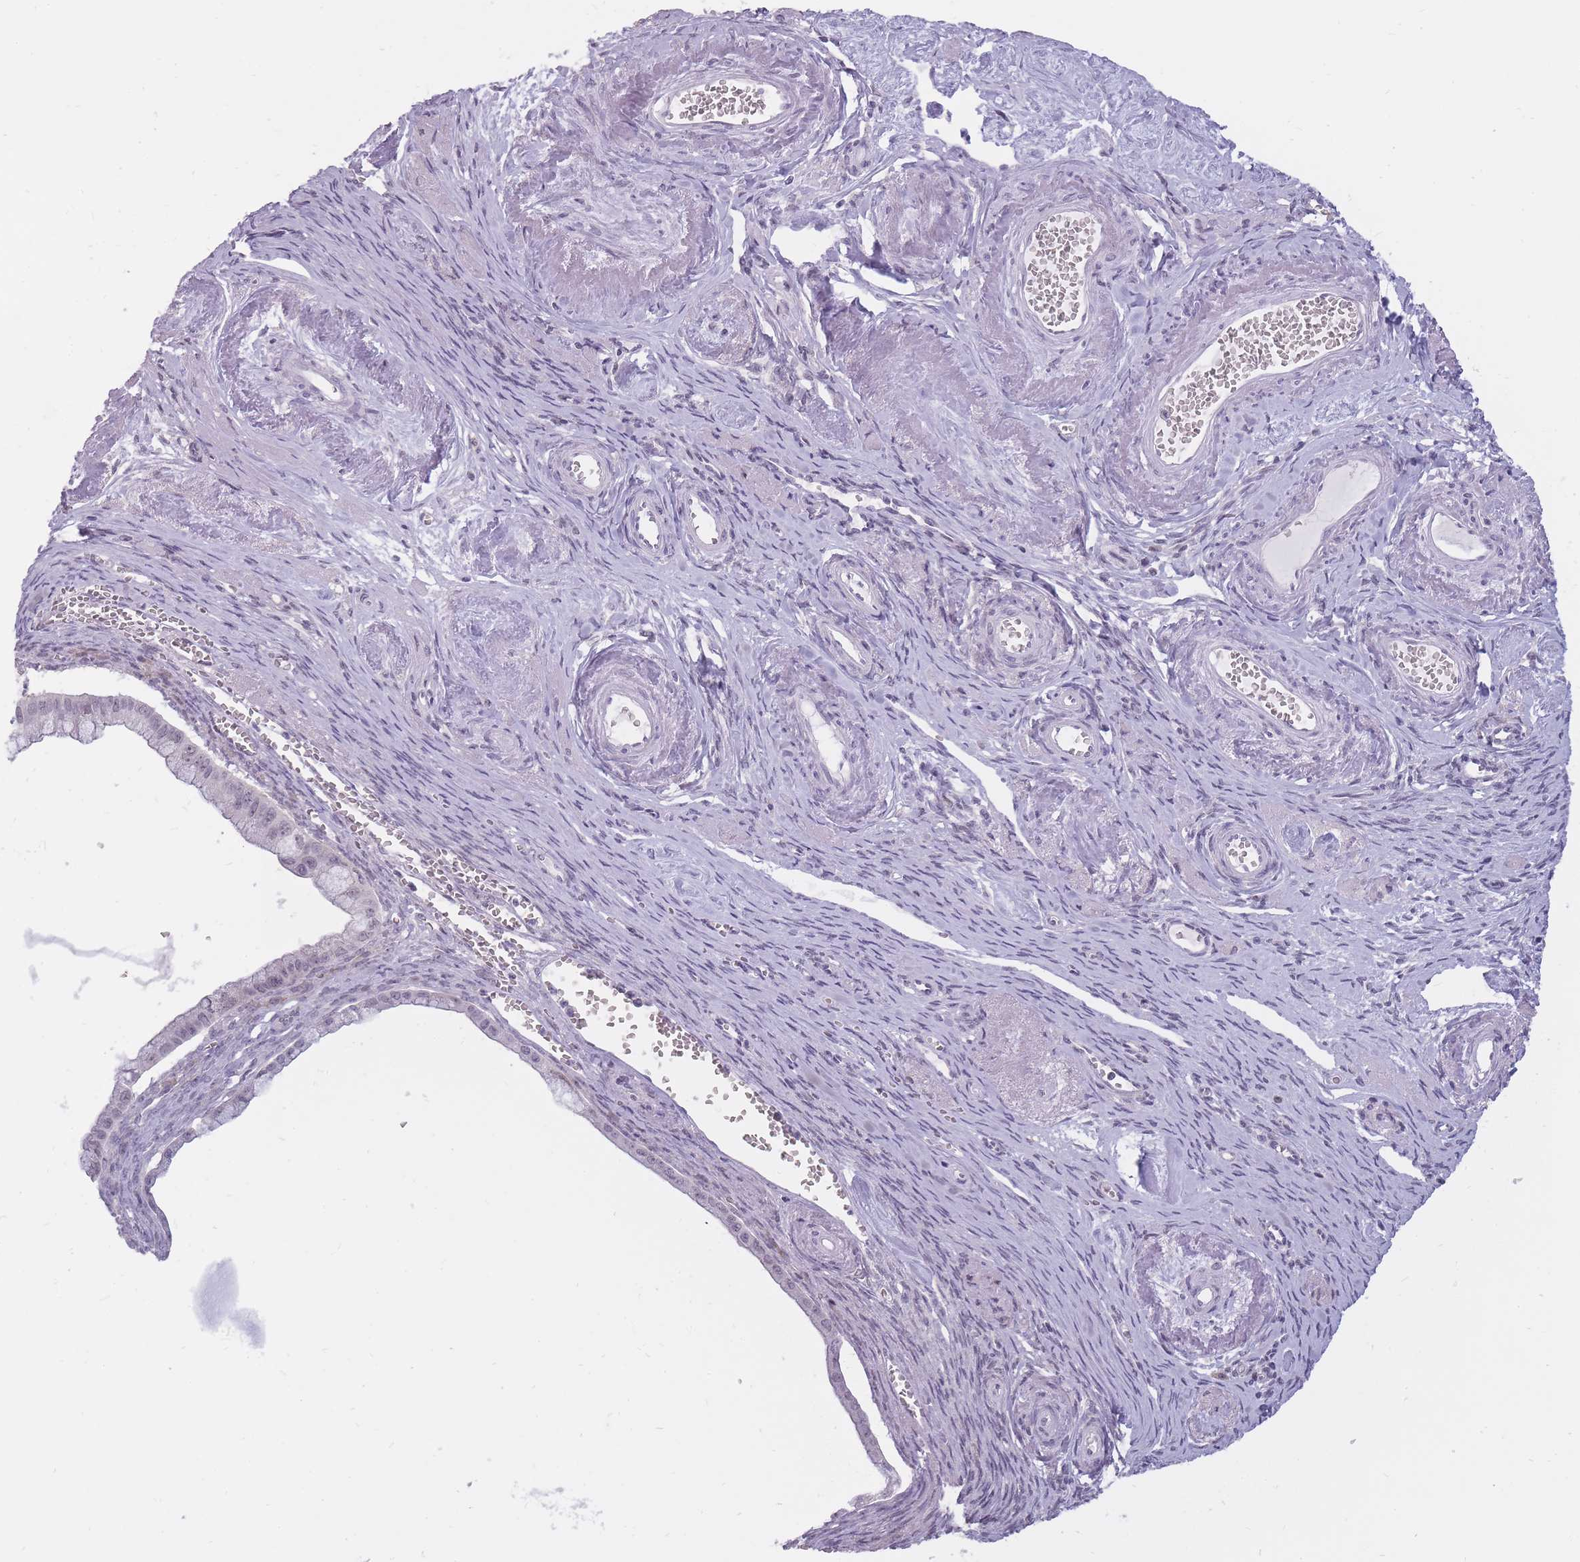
{"staining": {"intensity": "weak", "quantity": "<25%", "location": "nuclear"}, "tissue": "ovarian cancer", "cell_type": "Tumor cells", "image_type": "cancer", "snomed": [{"axis": "morphology", "description": "Cystadenocarcinoma, mucinous, NOS"}, {"axis": "topography", "description": "Ovary"}], "caption": "An immunohistochemistry histopathology image of ovarian mucinous cystadenocarcinoma is shown. There is no staining in tumor cells of ovarian mucinous cystadenocarcinoma.", "gene": "POMZP3", "patient": {"sex": "female", "age": 59}}